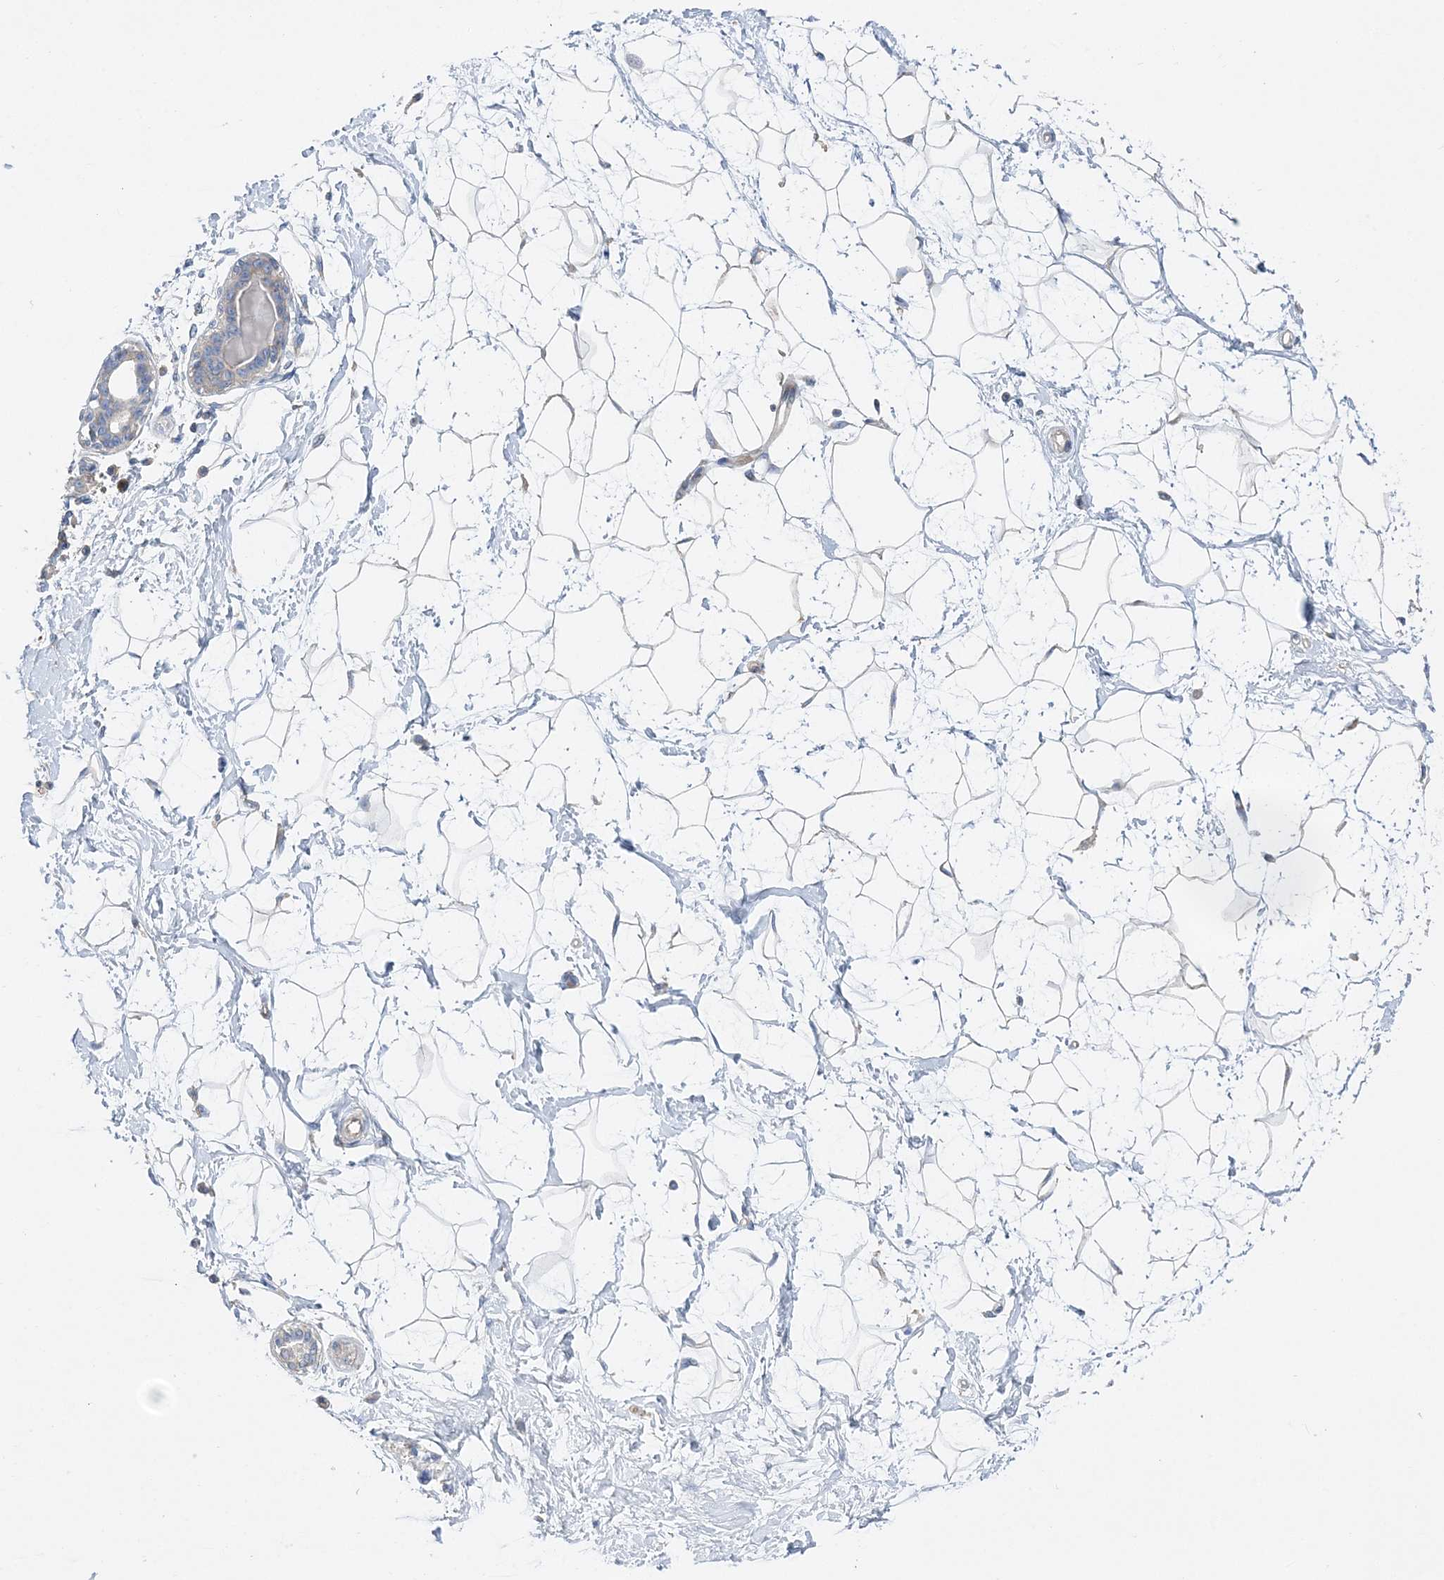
{"staining": {"intensity": "negative", "quantity": "none", "location": "none"}, "tissue": "breast", "cell_type": "Adipocytes", "image_type": "normal", "snomed": [{"axis": "morphology", "description": "Normal tissue, NOS"}, {"axis": "topography", "description": "Breast"}], "caption": "Adipocytes show no significant positivity in unremarkable breast.", "gene": "FAM114A2", "patient": {"sex": "female", "age": 45}}